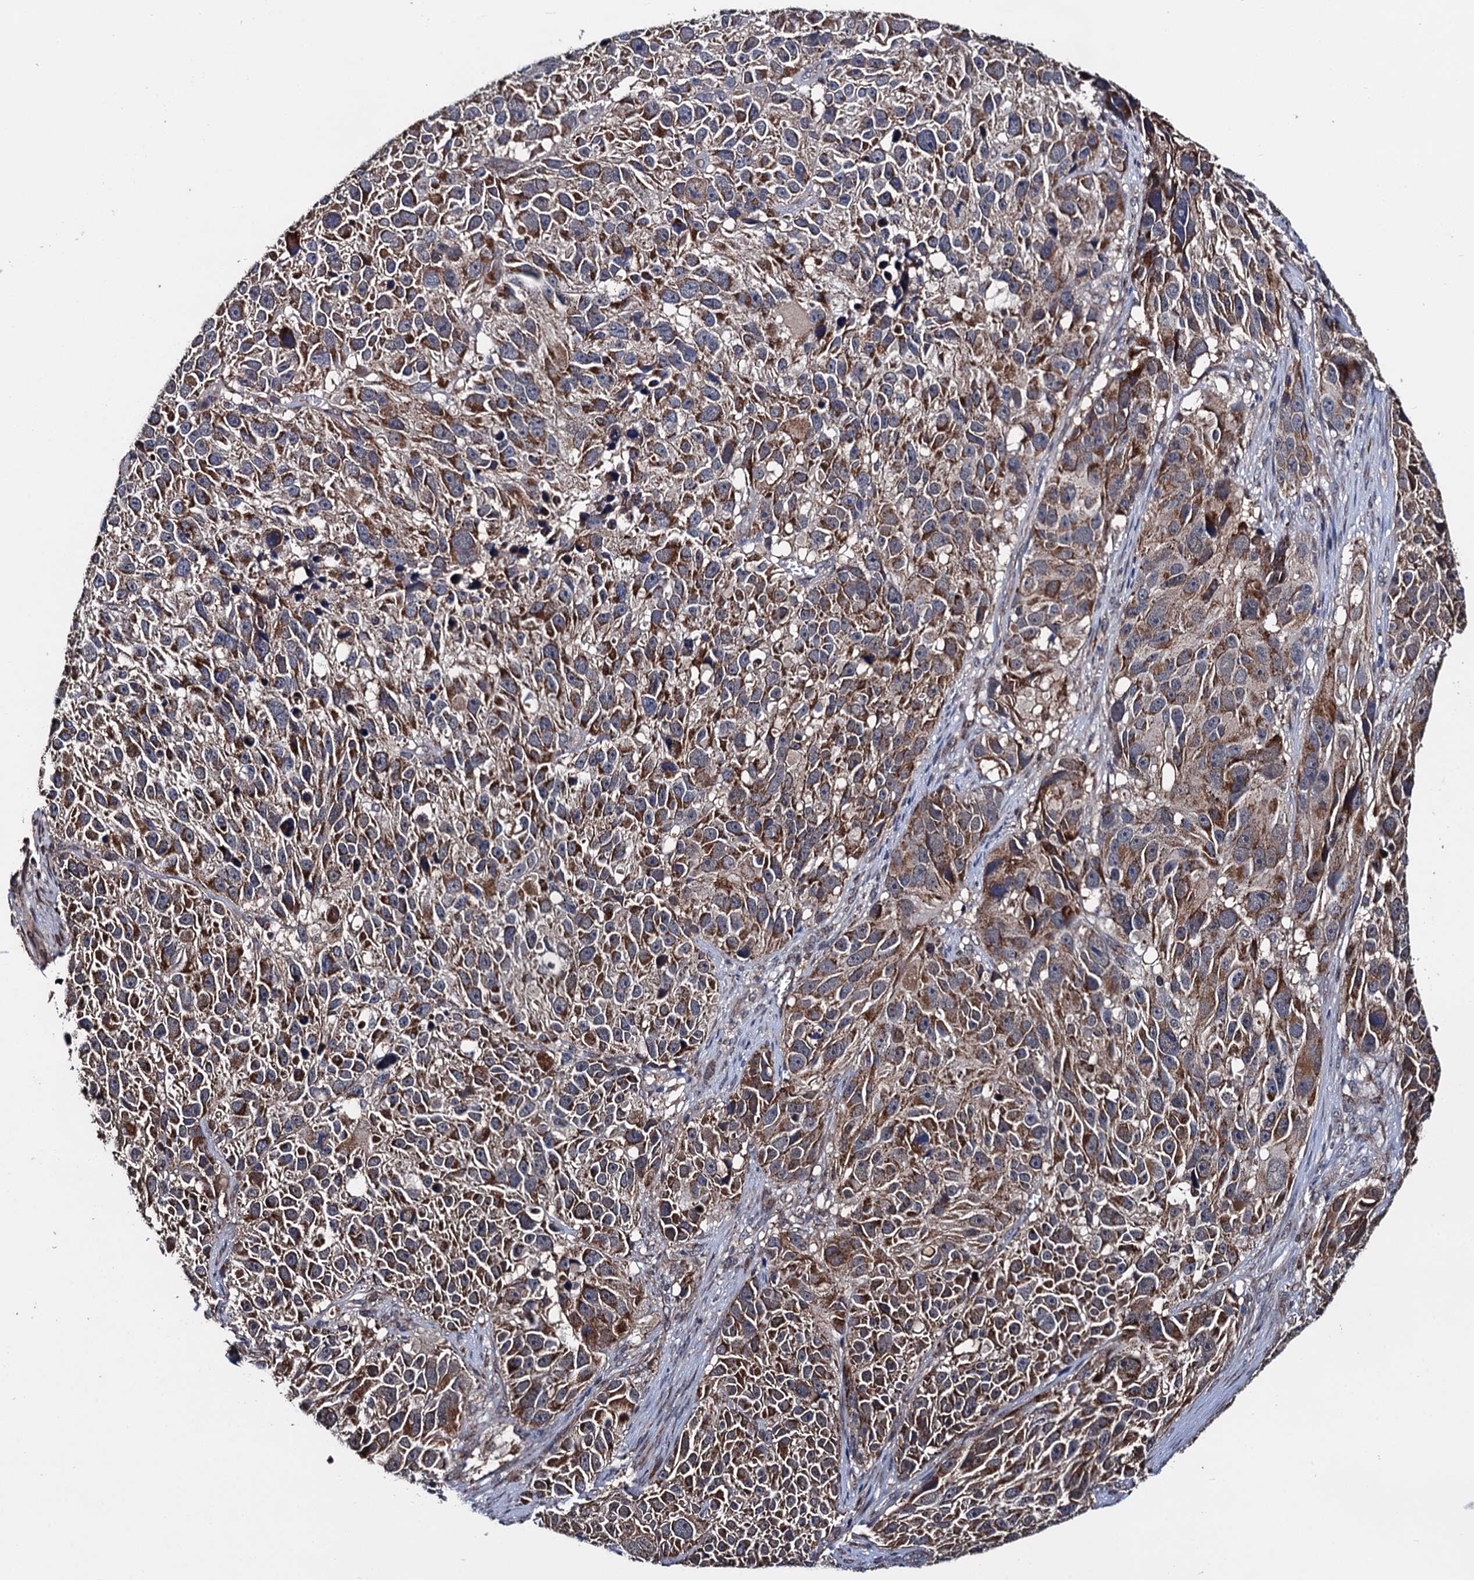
{"staining": {"intensity": "moderate", "quantity": ">75%", "location": "cytoplasmic/membranous"}, "tissue": "melanoma", "cell_type": "Tumor cells", "image_type": "cancer", "snomed": [{"axis": "morphology", "description": "Malignant melanoma, NOS"}, {"axis": "topography", "description": "Skin"}], "caption": "This micrograph displays malignant melanoma stained with immunohistochemistry to label a protein in brown. The cytoplasmic/membranous of tumor cells show moderate positivity for the protein. Nuclei are counter-stained blue.", "gene": "PTCD3", "patient": {"sex": "male", "age": 84}}